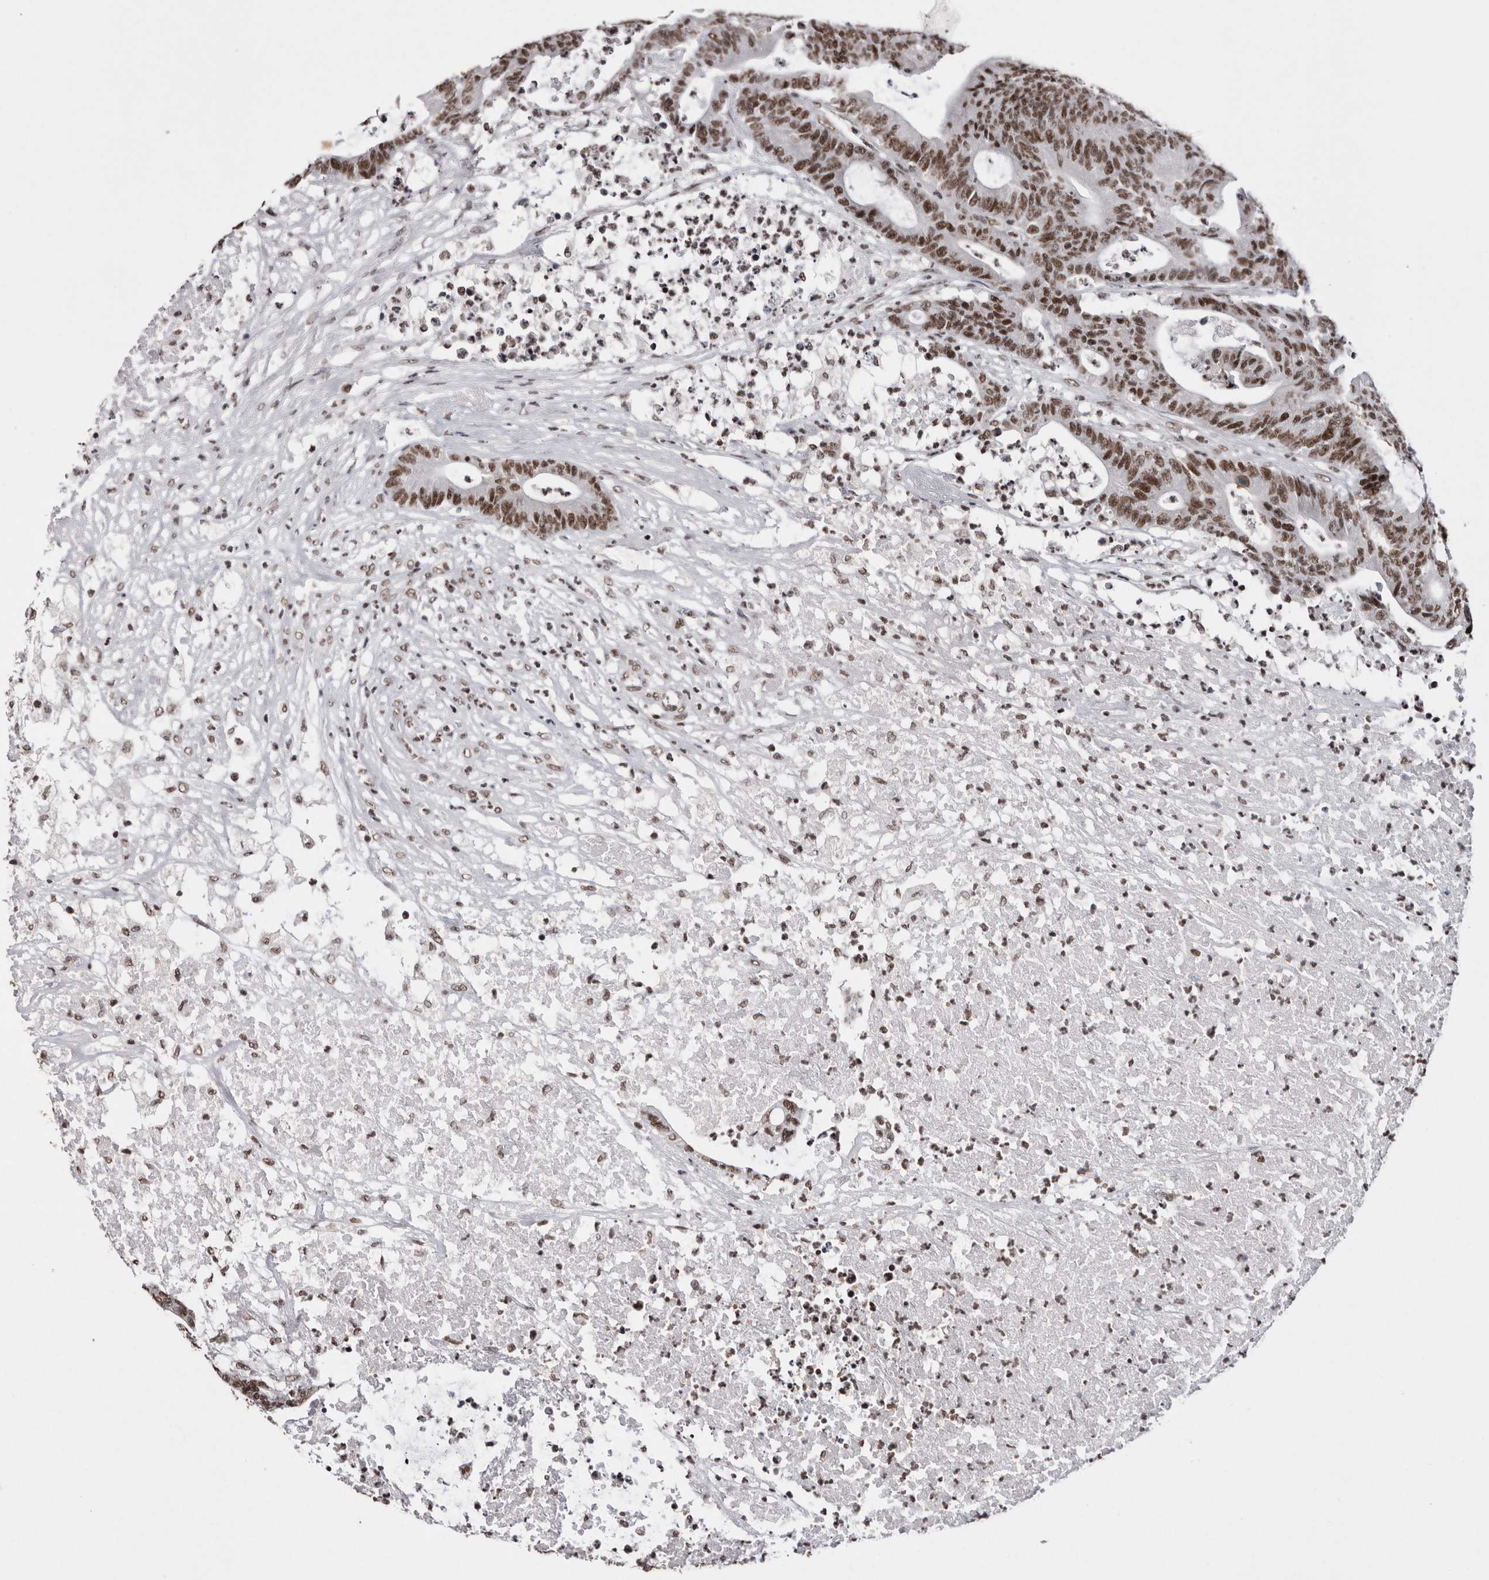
{"staining": {"intensity": "strong", "quantity": ">75%", "location": "nuclear"}, "tissue": "colorectal cancer", "cell_type": "Tumor cells", "image_type": "cancer", "snomed": [{"axis": "morphology", "description": "Adenocarcinoma, NOS"}, {"axis": "topography", "description": "Colon"}], "caption": "DAB (3,3'-diaminobenzidine) immunohistochemical staining of adenocarcinoma (colorectal) displays strong nuclear protein staining in about >75% of tumor cells.", "gene": "SMC1A", "patient": {"sex": "female", "age": 84}}